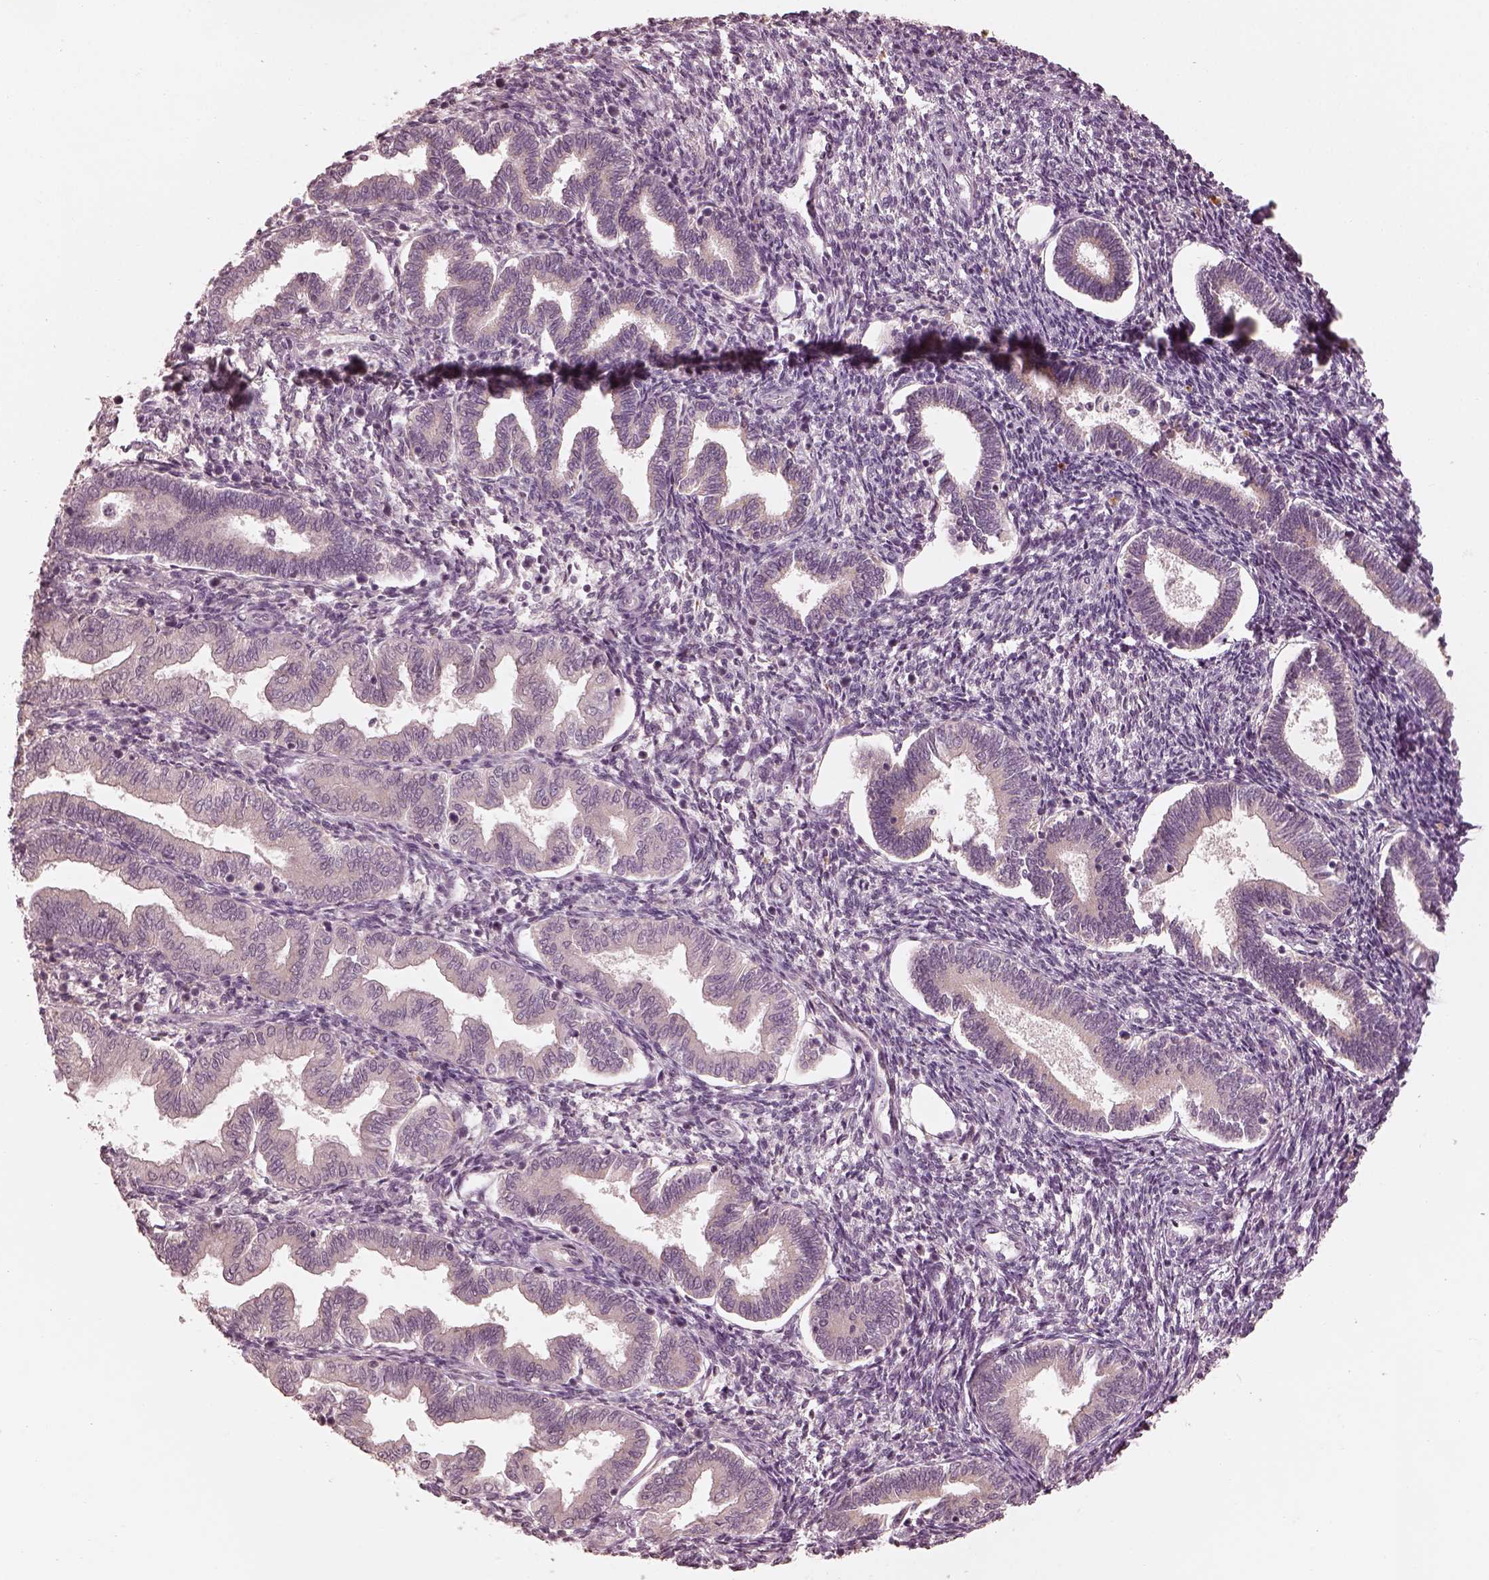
{"staining": {"intensity": "negative", "quantity": "none", "location": "none"}, "tissue": "endometrium", "cell_type": "Cells in endometrial stroma", "image_type": "normal", "snomed": [{"axis": "morphology", "description": "Normal tissue, NOS"}, {"axis": "topography", "description": "Endometrium"}], "caption": "IHC of benign endometrium reveals no staining in cells in endometrial stroma.", "gene": "SLC25A46", "patient": {"sex": "female", "age": 42}}